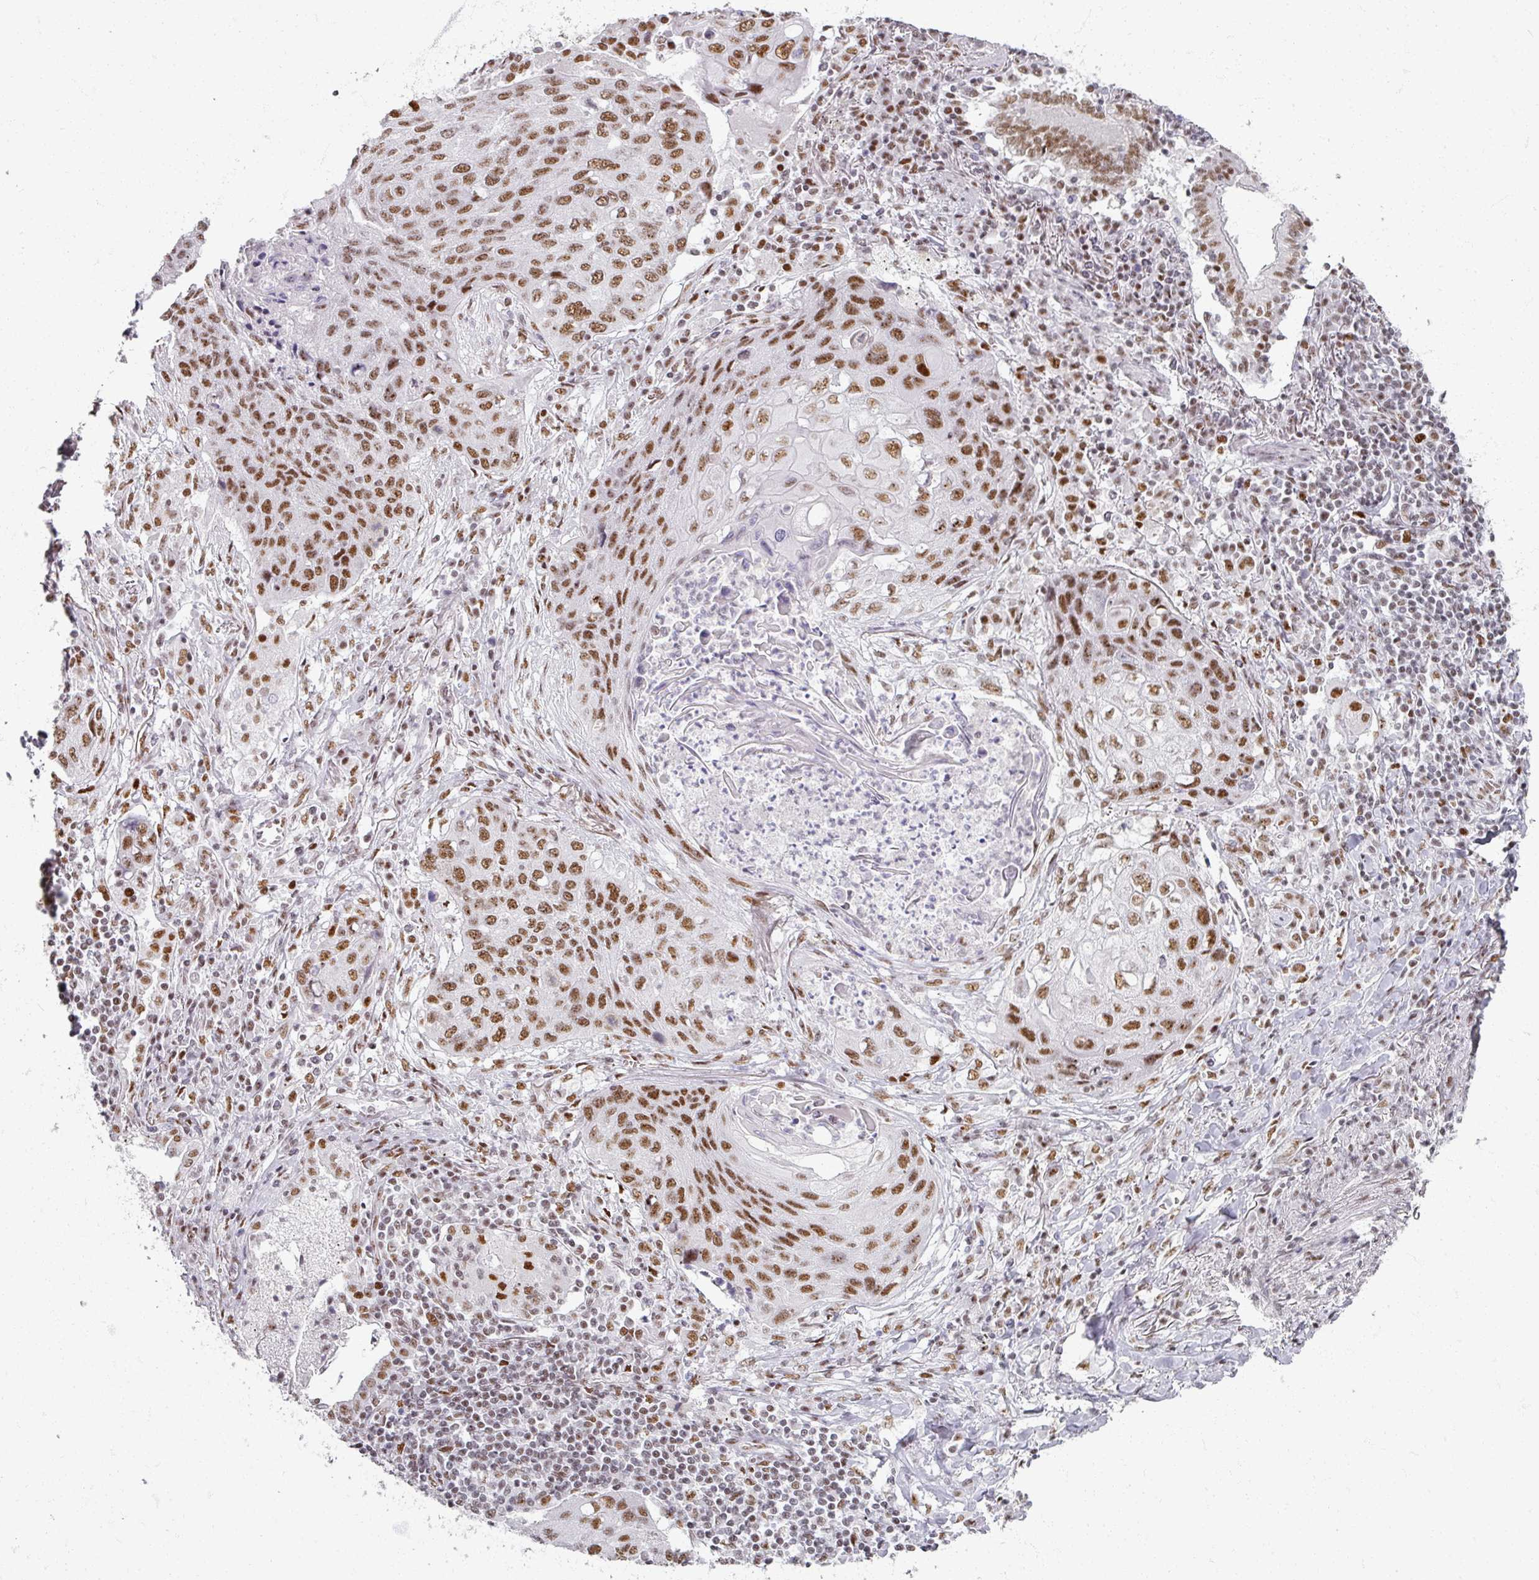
{"staining": {"intensity": "moderate", "quantity": ">75%", "location": "nuclear"}, "tissue": "lung cancer", "cell_type": "Tumor cells", "image_type": "cancer", "snomed": [{"axis": "morphology", "description": "Squamous cell carcinoma, NOS"}, {"axis": "topography", "description": "Lung"}], "caption": "Immunohistochemical staining of lung cancer (squamous cell carcinoma) reveals medium levels of moderate nuclear staining in about >75% of tumor cells.", "gene": "ADAR", "patient": {"sex": "female", "age": 63}}